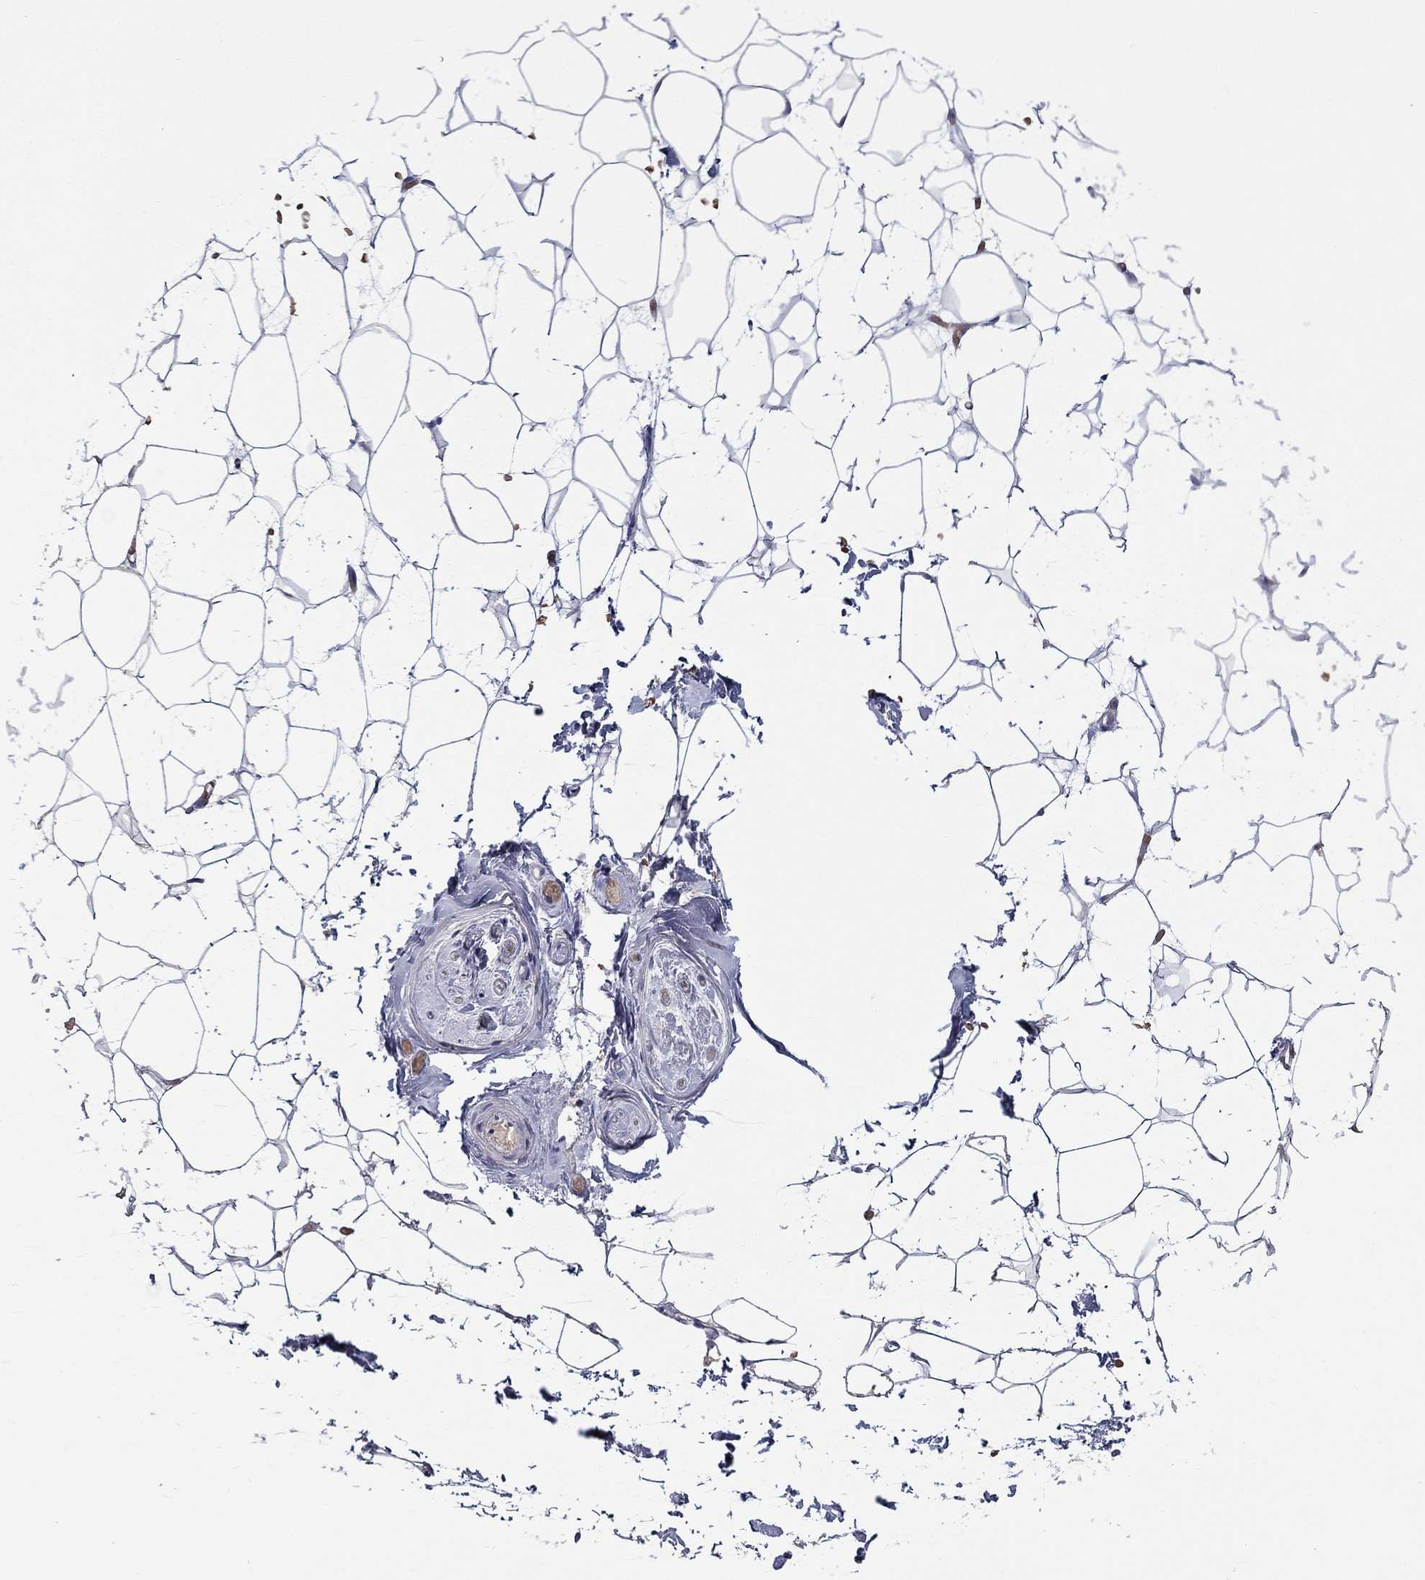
{"staining": {"intensity": "negative", "quantity": "none", "location": "none"}, "tissue": "adipose tissue", "cell_type": "Adipocytes", "image_type": "normal", "snomed": [{"axis": "morphology", "description": "Normal tissue, NOS"}, {"axis": "topography", "description": "Skin"}, {"axis": "topography", "description": "Peripheral nerve tissue"}], "caption": "IHC image of benign adipose tissue stained for a protein (brown), which shows no positivity in adipocytes.", "gene": "QRFPR", "patient": {"sex": "female", "age": 56}}